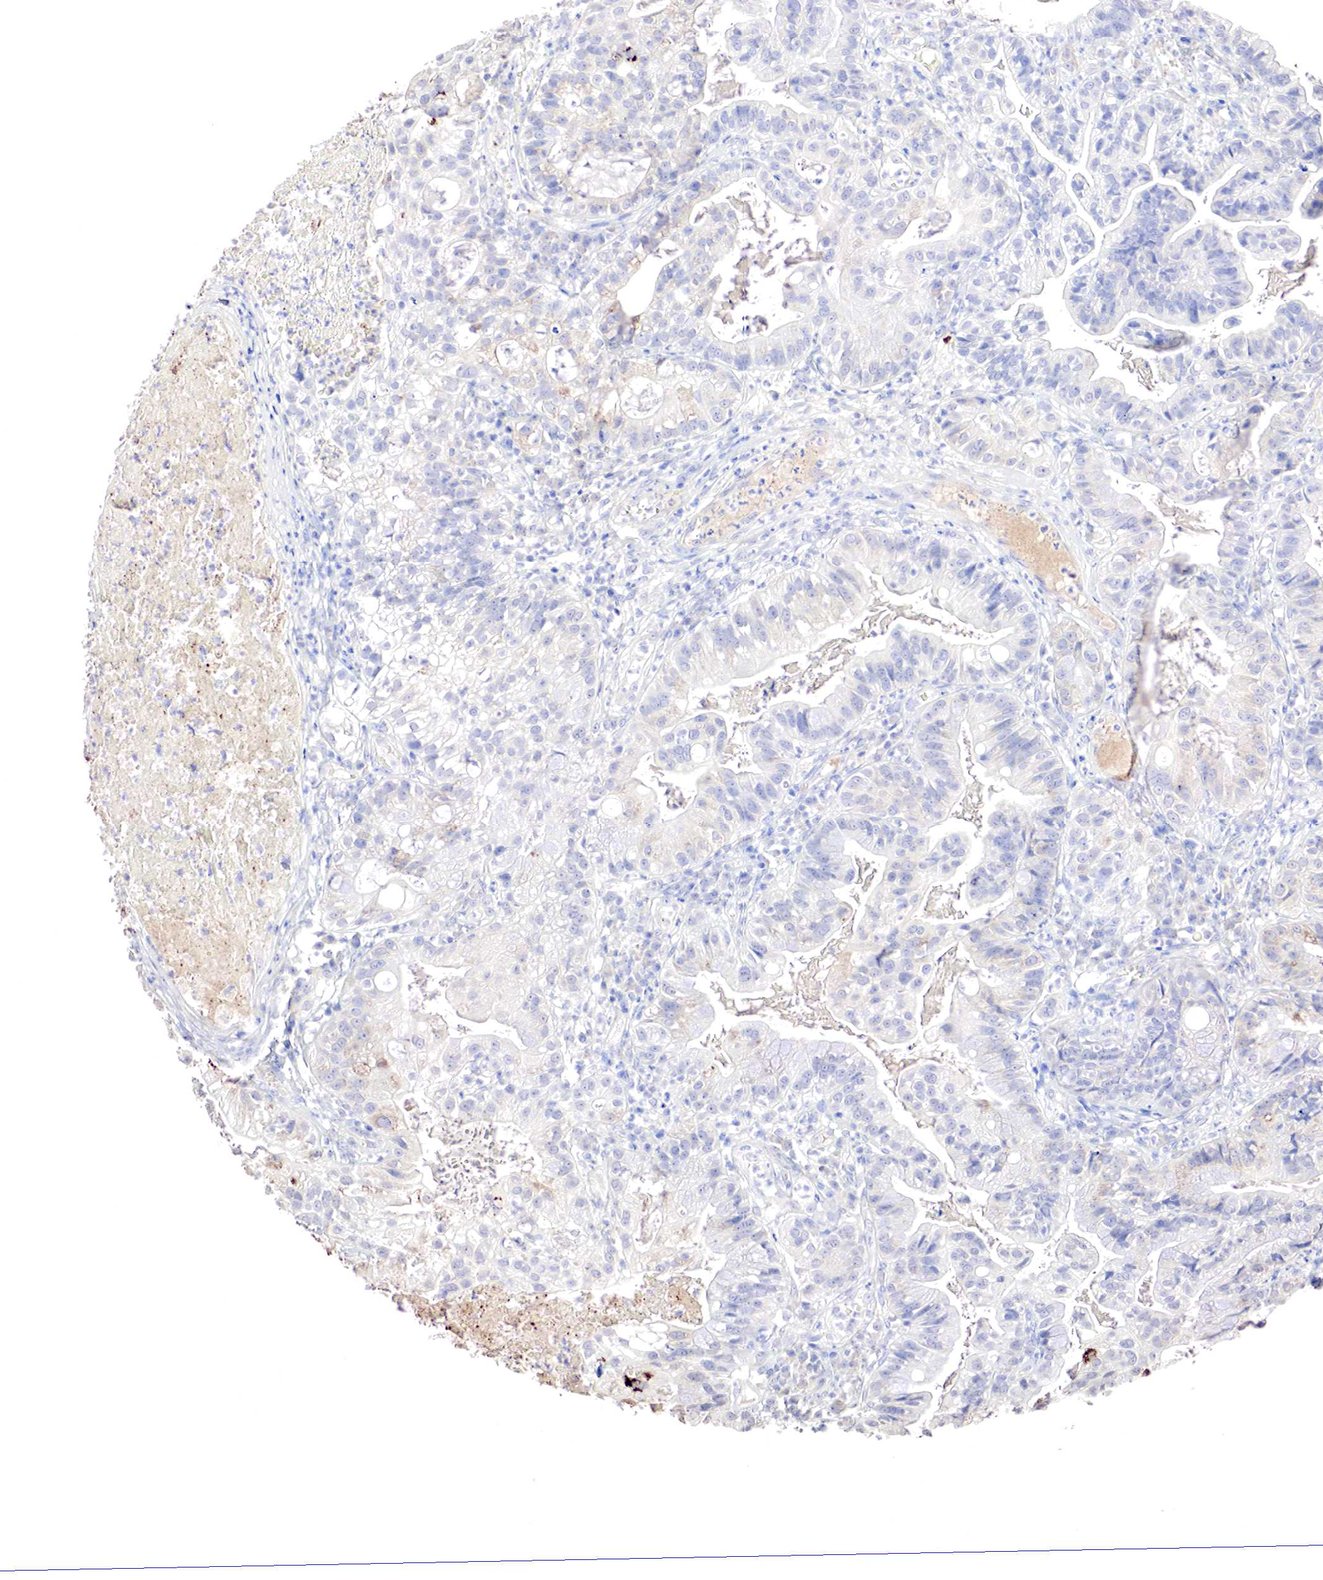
{"staining": {"intensity": "weak", "quantity": "<25%", "location": "cytoplasmic/membranous"}, "tissue": "cervical cancer", "cell_type": "Tumor cells", "image_type": "cancer", "snomed": [{"axis": "morphology", "description": "Adenocarcinoma, NOS"}, {"axis": "topography", "description": "Cervix"}], "caption": "The photomicrograph demonstrates no staining of tumor cells in cervical cancer. (Stains: DAB immunohistochemistry (IHC) with hematoxylin counter stain, Microscopy: brightfield microscopy at high magnification).", "gene": "GATA1", "patient": {"sex": "female", "age": 41}}